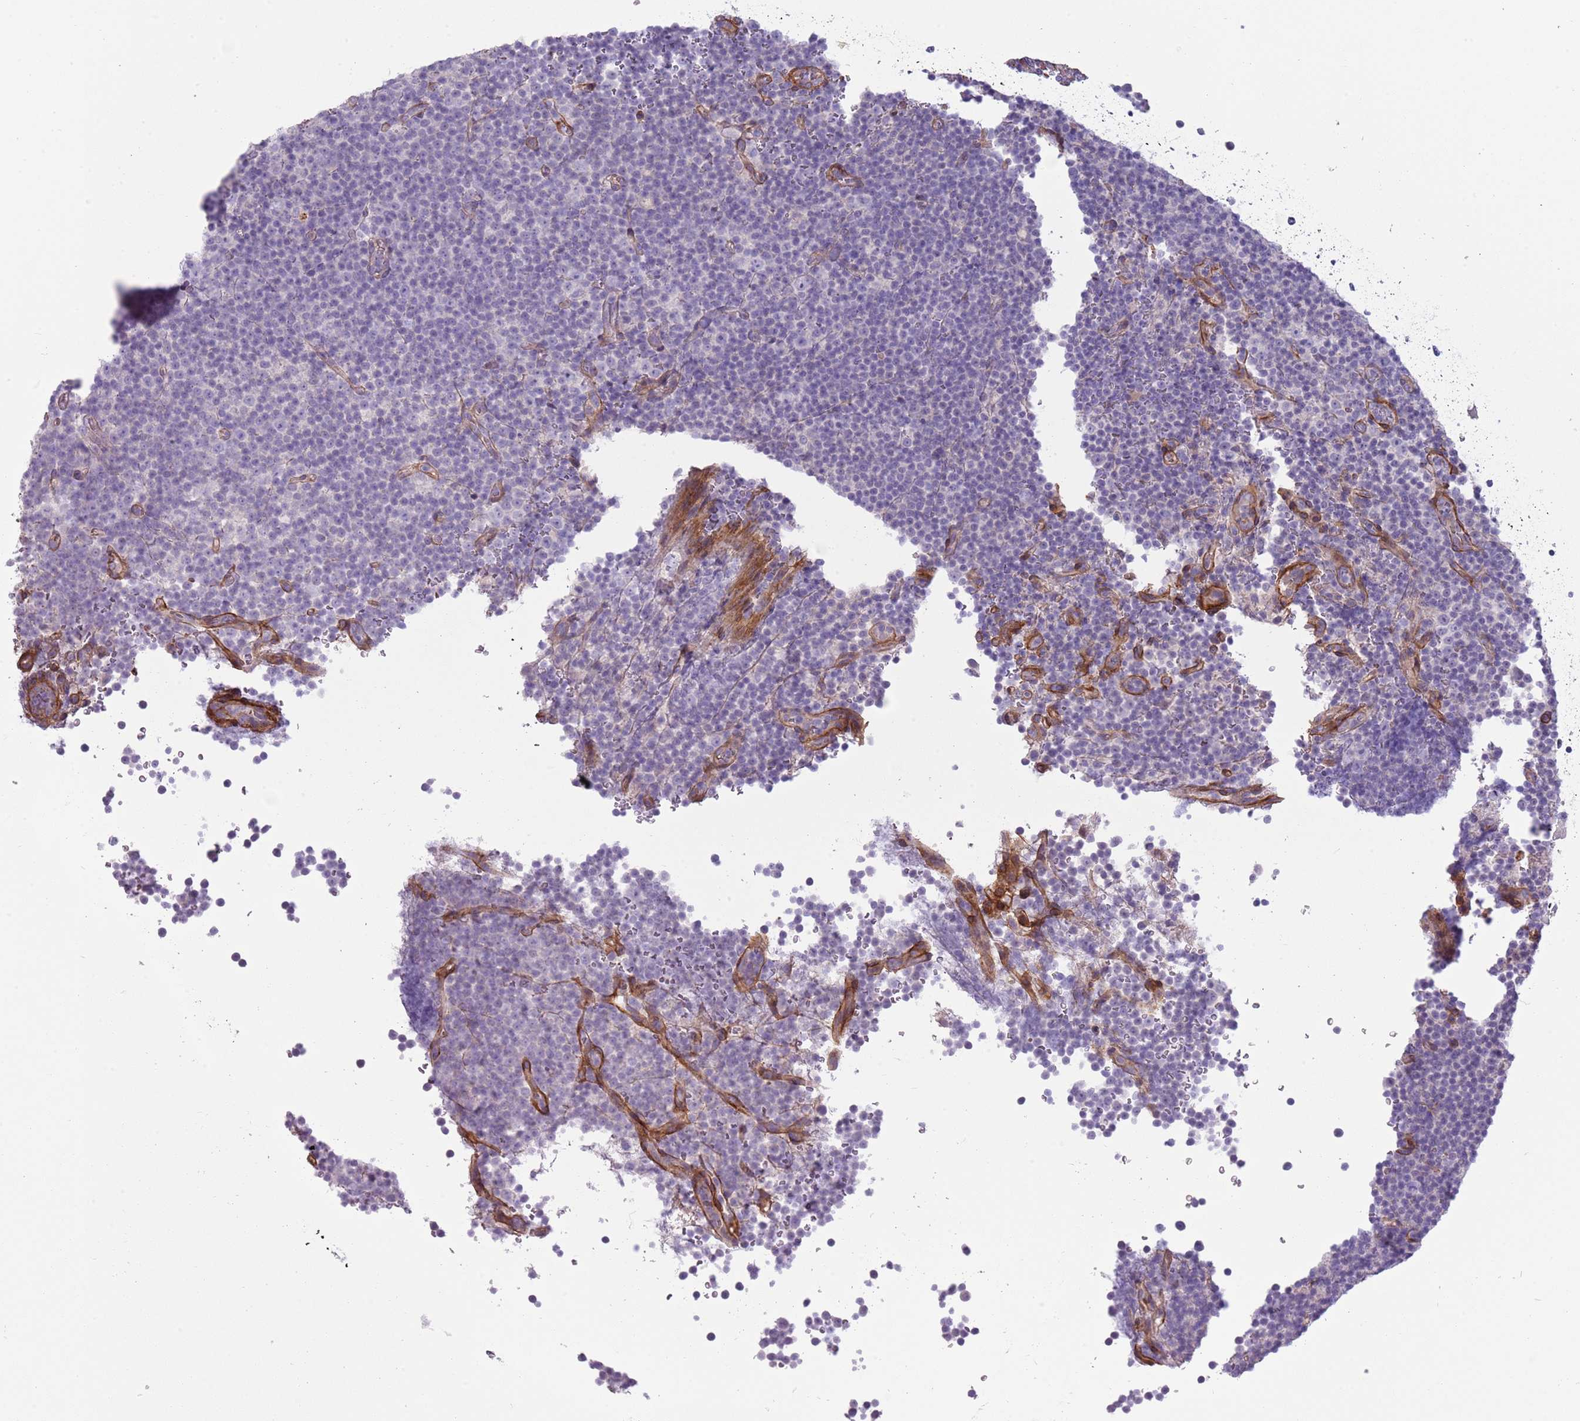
{"staining": {"intensity": "negative", "quantity": "none", "location": "none"}, "tissue": "lymphoma", "cell_type": "Tumor cells", "image_type": "cancer", "snomed": [{"axis": "morphology", "description": "Malignant lymphoma, non-Hodgkin's type, Low grade"}, {"axis": "topography", "description": "Lymph node"}], "caption": "This is a photomicrograph of immunohistochemistry staining of low-grade malignant lymphoma, non-Hodgkin's type, which shows no expression in tumor cells.", "gene": "TINAGL1", "patient": {"sex": "female", "age": 67}}